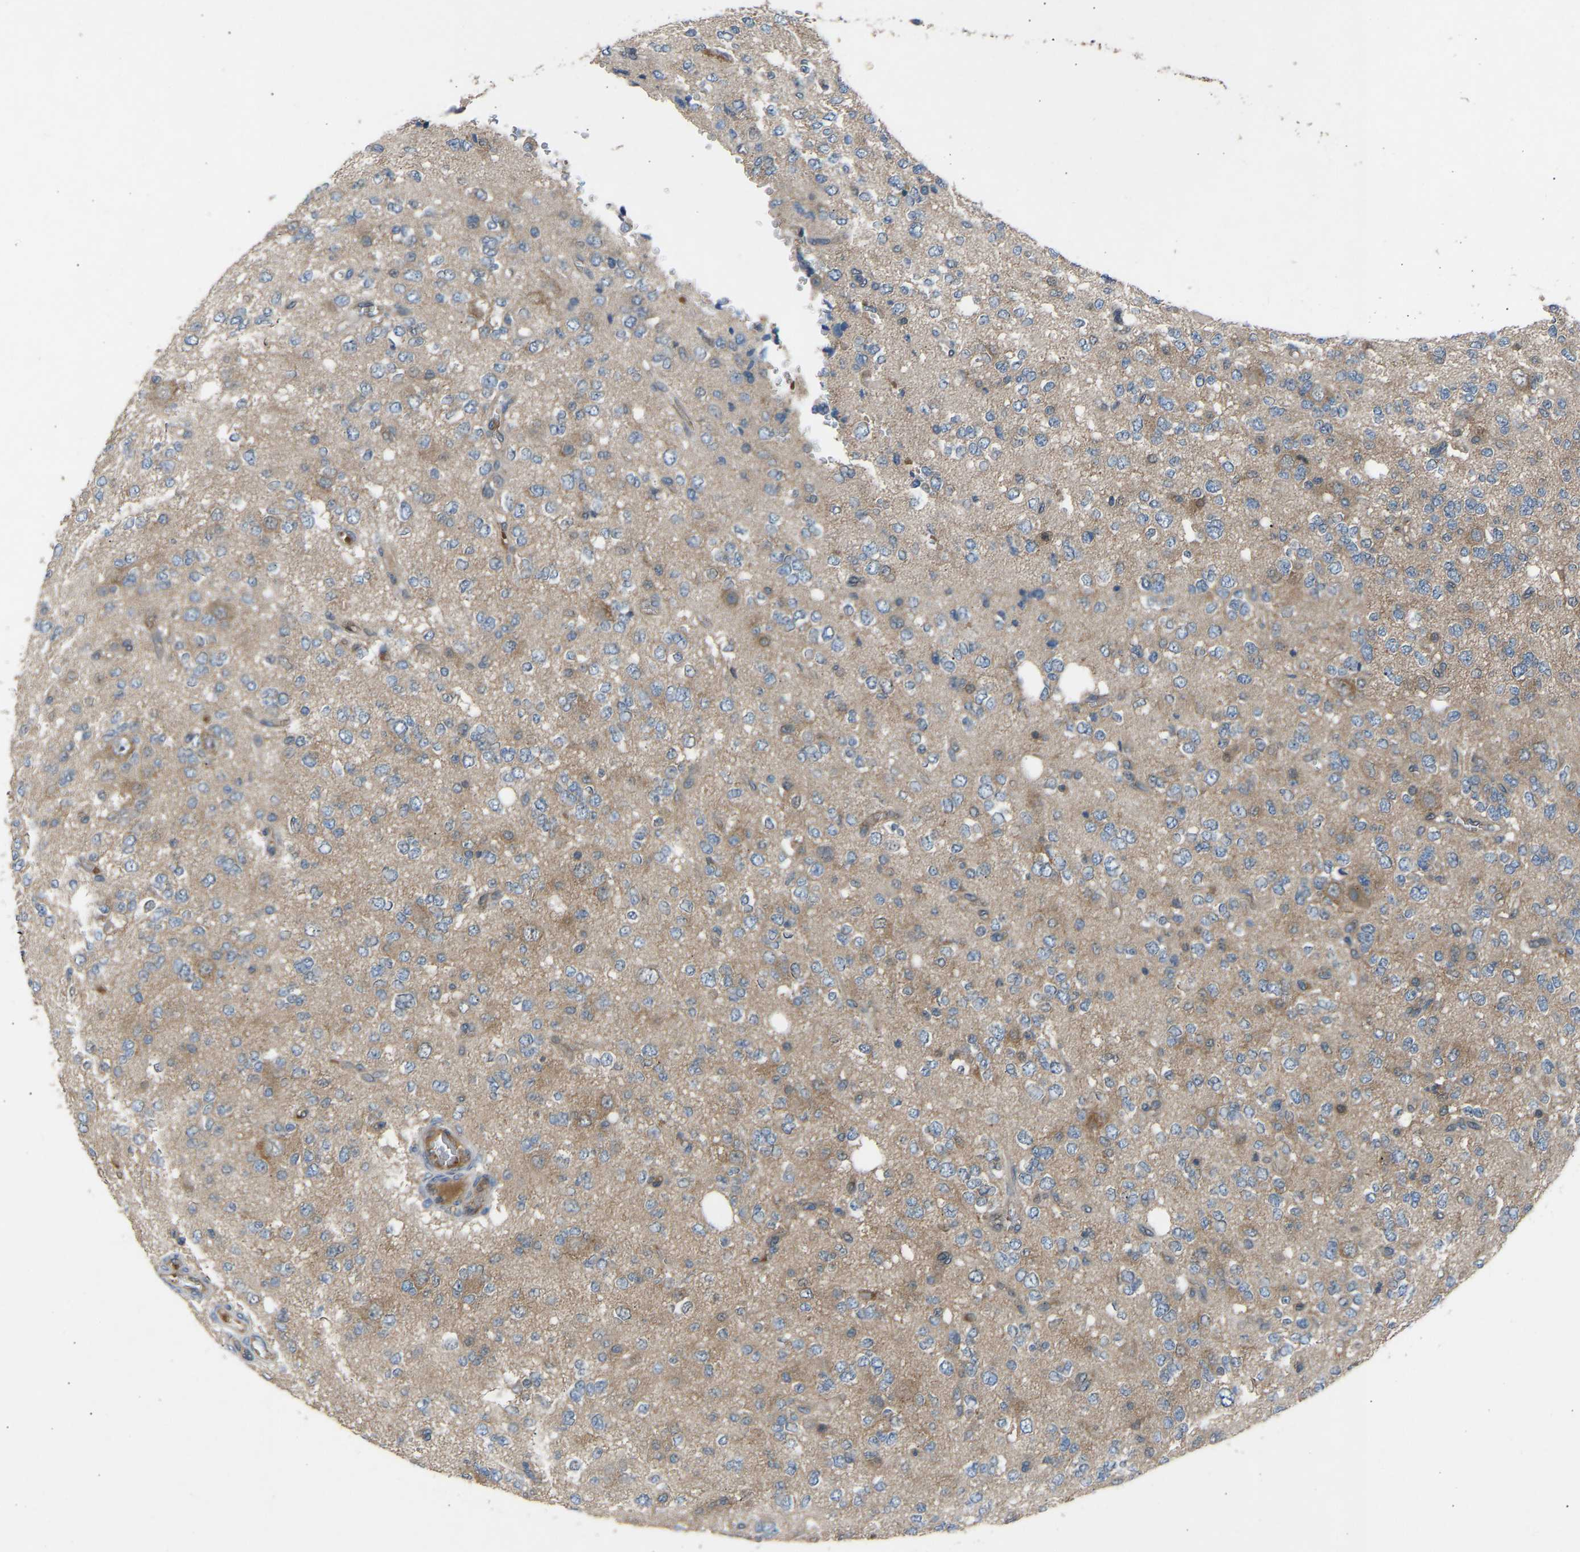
{"staining": {"intensity": "moderate", "quantity": "25%-75%", "location": "cytoplasmic/membranous"}, "tissue": "glioma", "cell_type": "Tumor cells", "image_type": "cancer", "snomed": [{"axis": "morphology", "description": "Glioma, malignant, Low grade"}, {"axis": "topography", "description": "Brain"}], "caption": "Malignant low-grade glioma was stained to show a protein in brown. There is medium levels of moderate cytoplasmic/membranous staining in approximately 25%-75% of tumor cells.", "gene": "GAS2L1", "patient": {"sex": "male", "age": 38}}